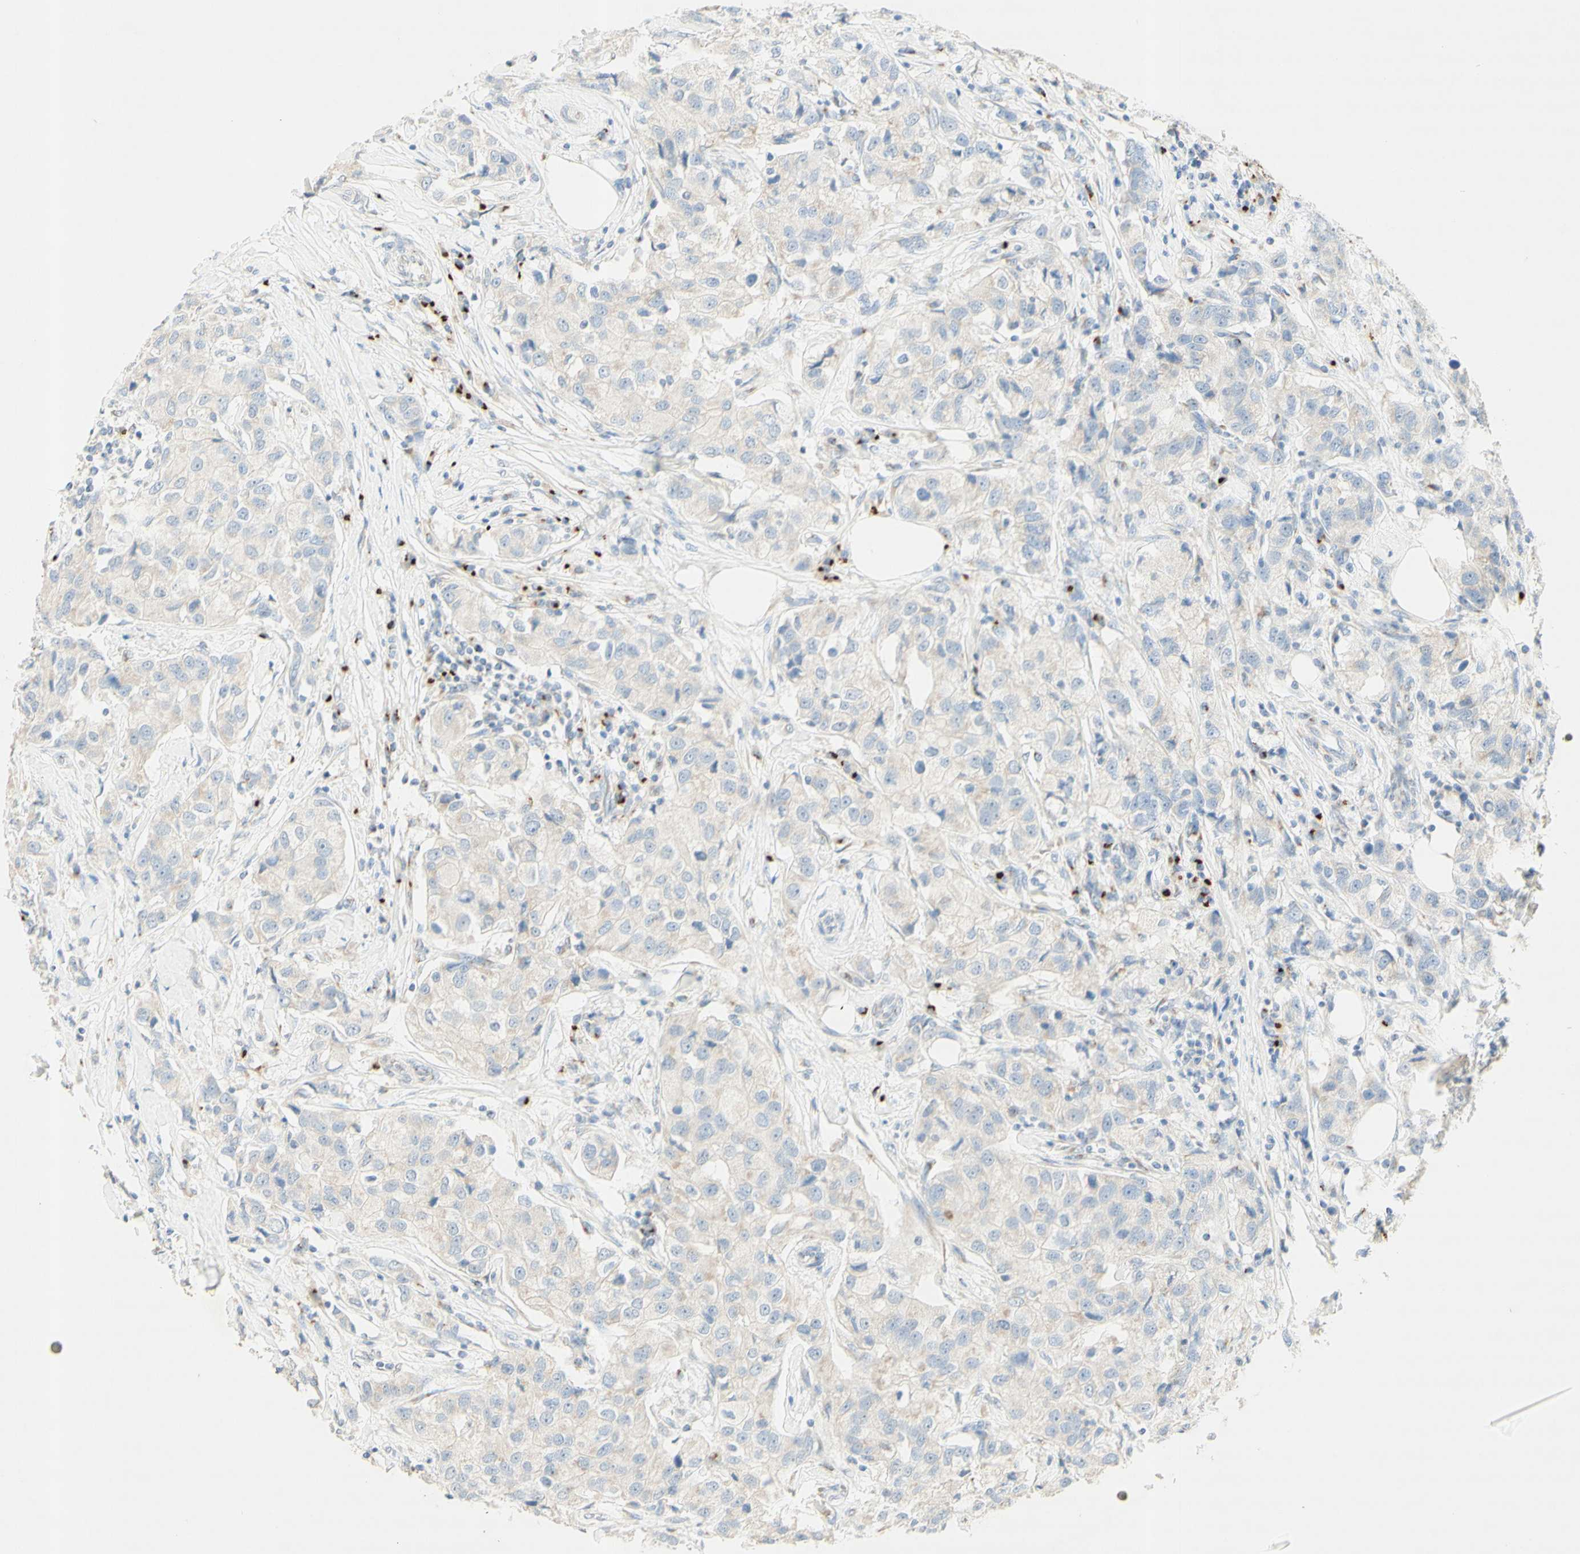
{"staining": {"intensity": "weak", "quantity": "25%-75%", "location": "cytoplasmic/membranous"}, "tissue": "breast cancer", "cell_type": "Tumor cells", "image_type": "cancer", "snomed": [{"axis": "morphology", "description": "Duct carcinoma"}, {"axis": "topography", "description": "Breast"}], "caption": "Tumor cells demonstrate weak cytoplasmic/membranous staining in about 25%-75% of cells in breast infiltrating ductal carcinoma. The staining was performed using DAB to visualize the protein expression in brown, while the nuclei were stained in blue with hematoxylin (Magnification: 20x).", "gene": "MANEA", "patient": {"sex": "female", "age": 80}}